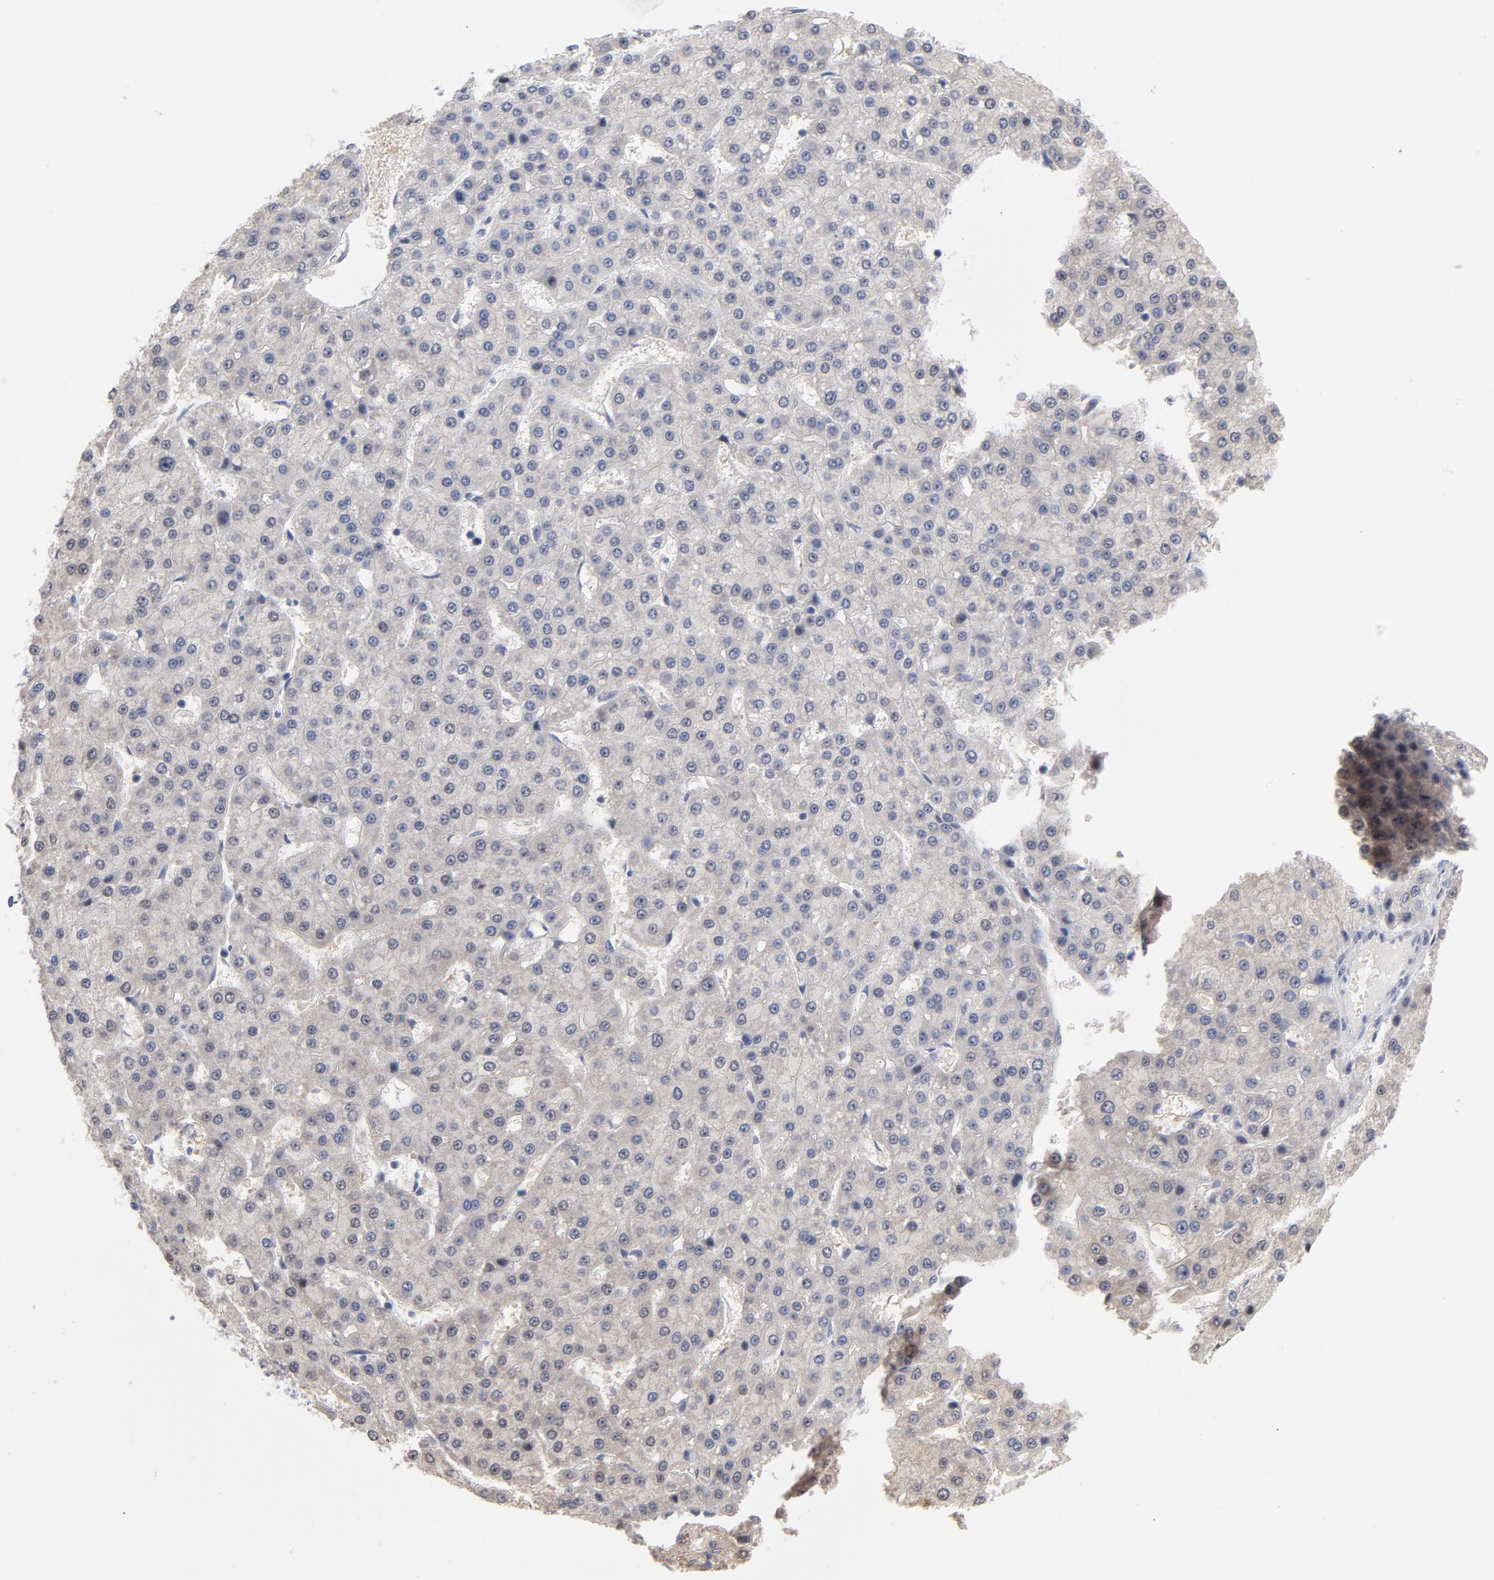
{"staining": {"intensity": "weak", "quantity": "<25%", "location": "cytoplasmic/membranous"}, "tissue": "liver cancer", "cell_type": "Tumor cells", "image_type": "cancer", "snomed": [{"axis": "morphology", "description": "Carcinoma, Hepatocellular, NOS"}, {"axis": "topography", "description": "Liver"}], "caption": "A high-resolution image shows IHC staining of hepatocellular carcinoma (liver), which shows no significant expression in tumor cells.", "gene": "CPE", "patient": {"sex": "male", "age": 47}}